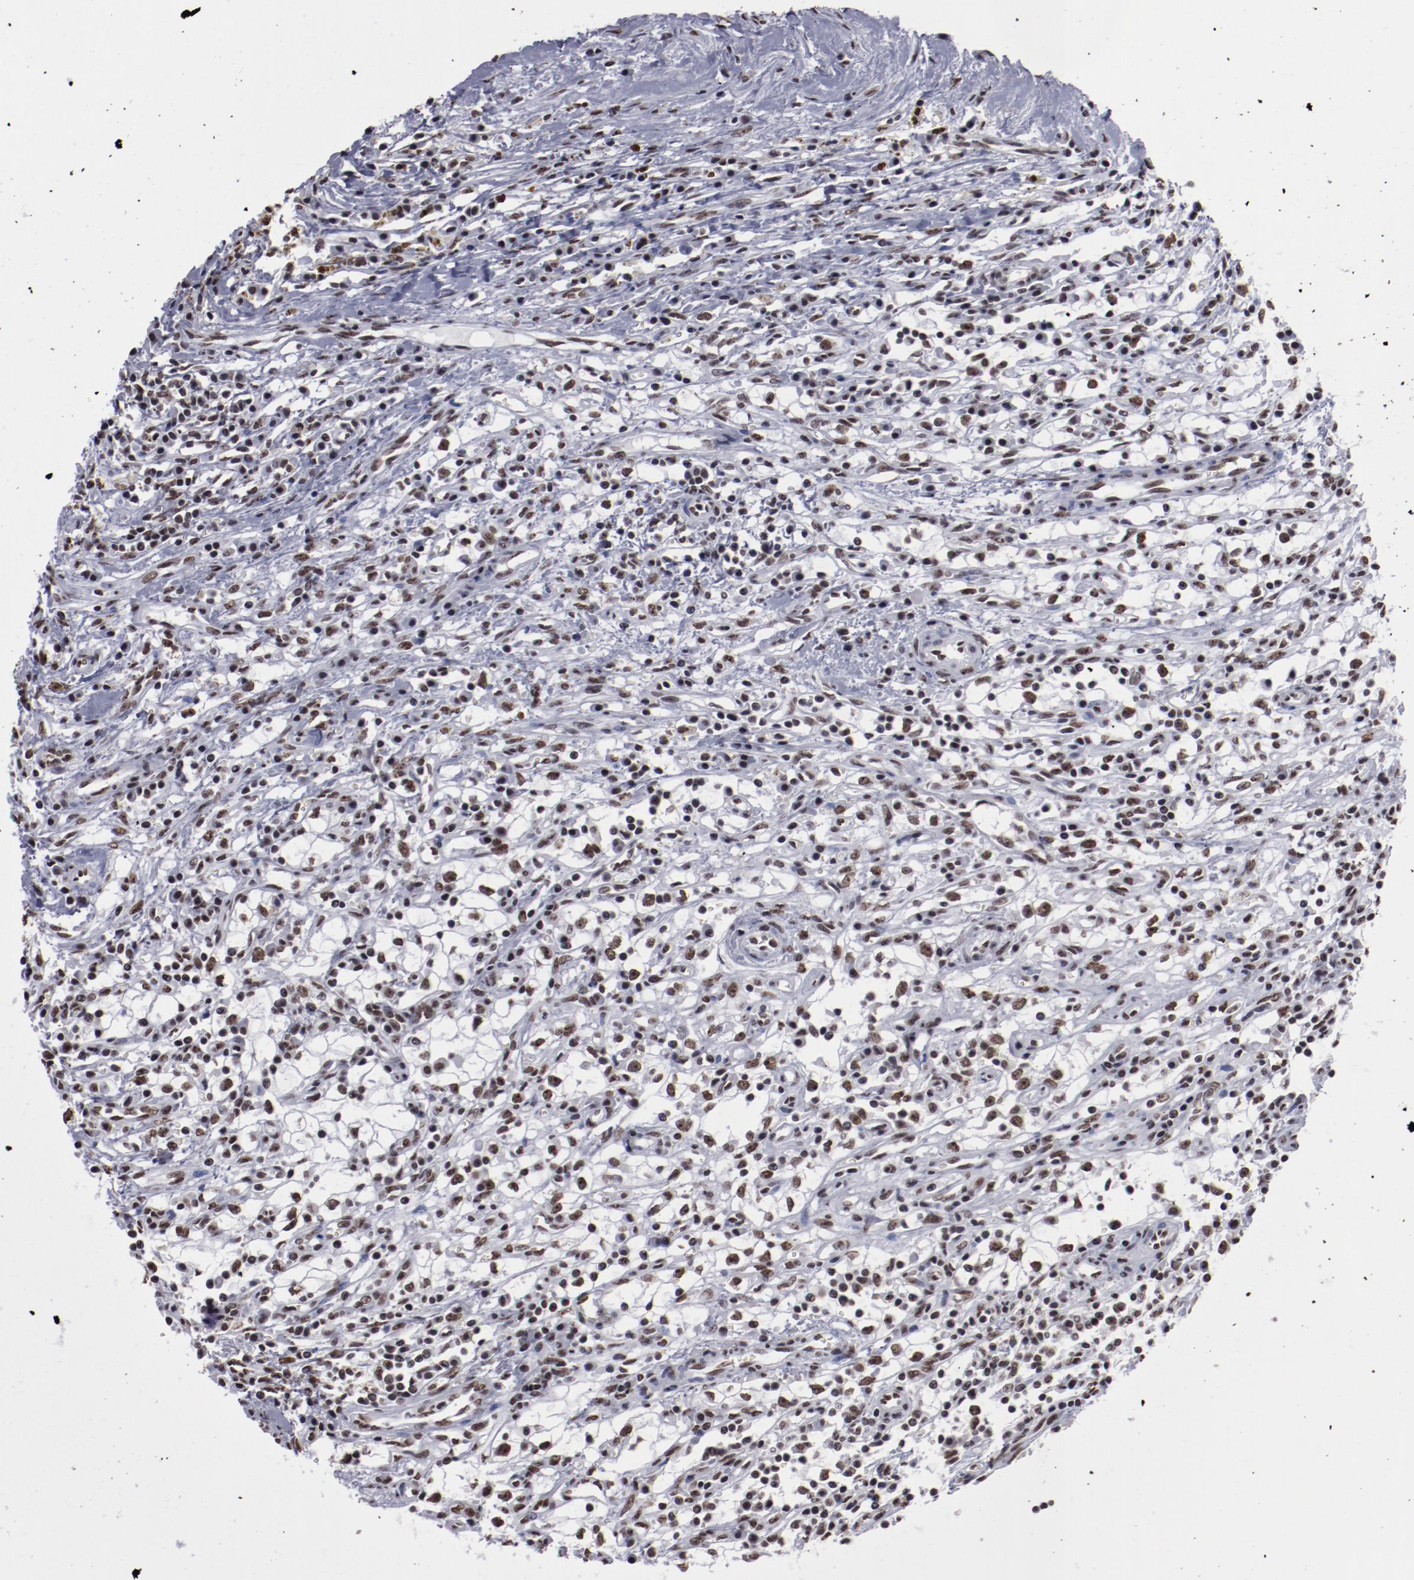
{"staining": {"intensity": "moderate", "quantity": ">75%", "location": "nuclear"}, "tissue": "renal cancer", "cell_type": "Tumor cells", "image_type": "cancer", "snomed": [{"axis": "morphology", "description": "Adenocarcinoma, NOS"}, {"axis": "topography", "description": "Kidney"}], "caption": "About >75% of tumor cells in human renal cancer exhibit moderate nuclear protein expression as visualized by brown immunohistochemical staining.", "gene": "HNRNPA2B1", "patient": {"sex": "male", "age": 82}}